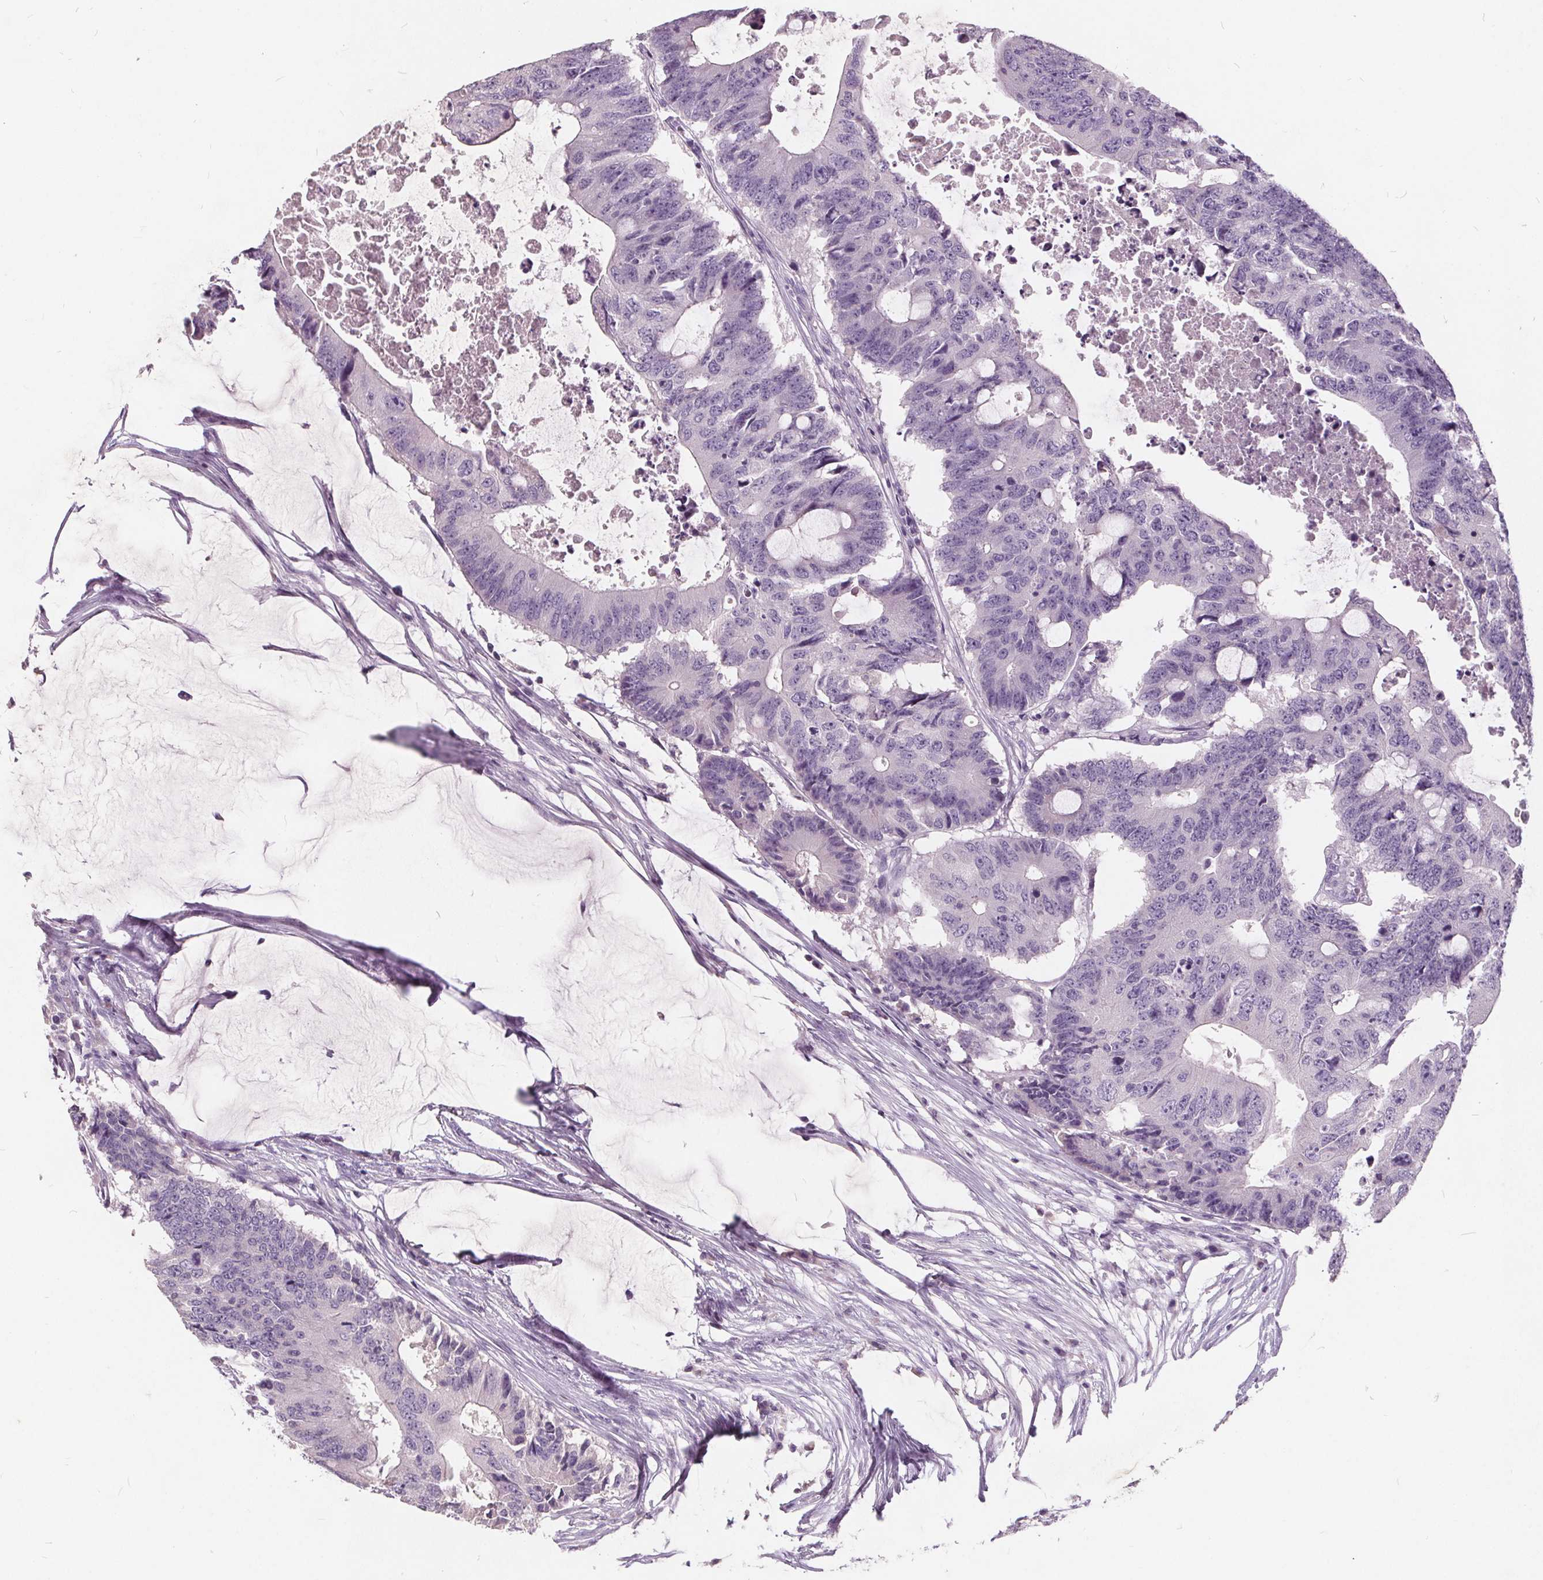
{"staining": {"intensity": "negative", "quantity": "none", "location": "none"}, "tissue": "colorectal cancer", "cell_type": "Tumor cells", "image_type": "cancer", "snomed": [{"axis": "morphology", "description": "Adenocarcinoma, NOS"}, {"axis": "topography", "description": "Colon"}], "caption": "An immunohistochemistry photomicrograph of colorectal adenocarcinoma is shown. There is no staining in tumor cells of colorectal adenocarcinoma.", "gene": "PLA2G2E", "patient": {"sex": "male", "age": 71}}